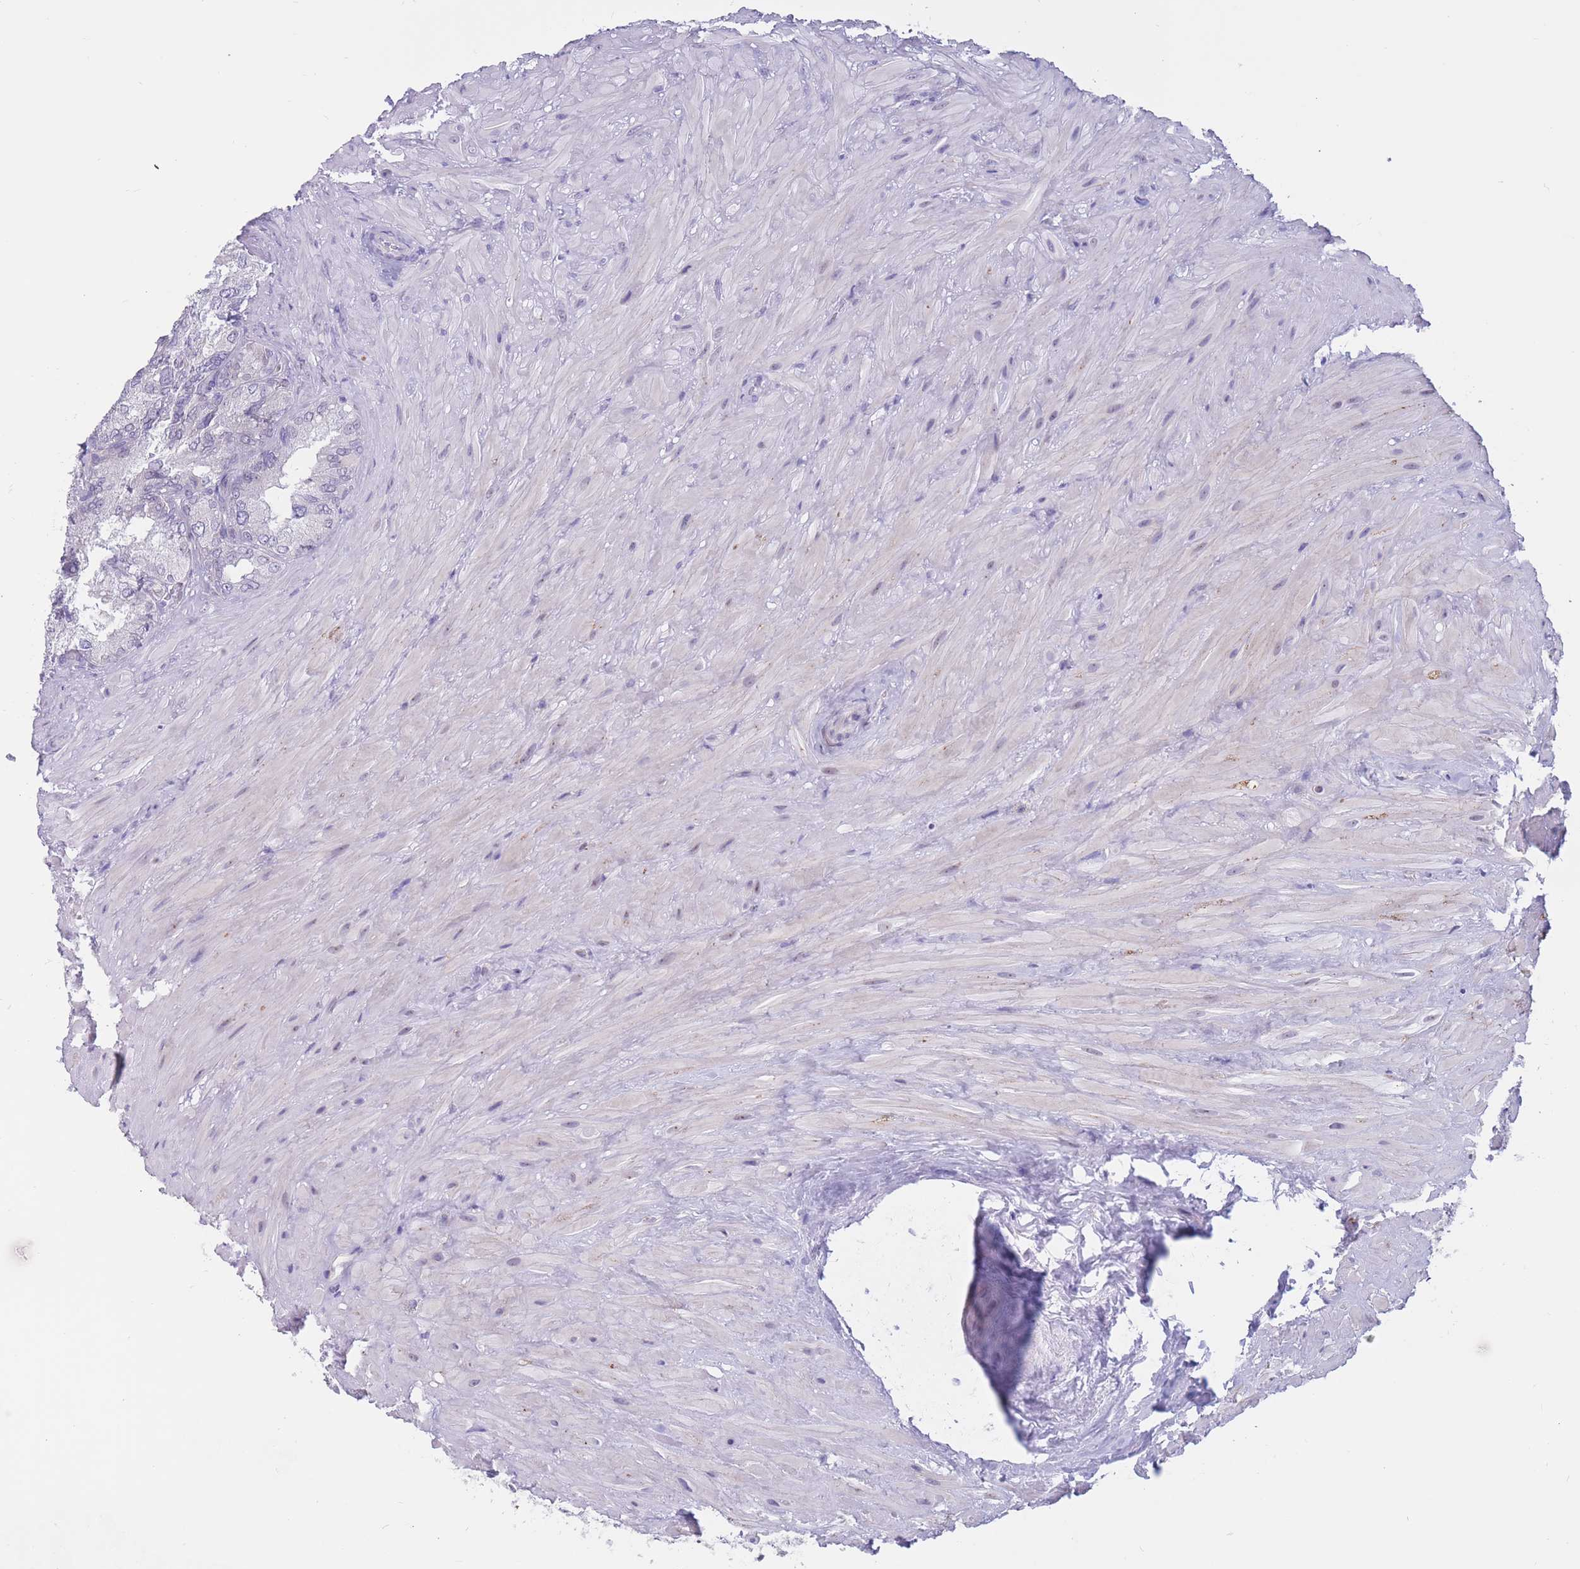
{"staining": {"intensity": "negative", "quantity": "none", "location": "none"}, "tissue": "seminal vesicle", "cell_type": "Glandular cells", "image_type": "normal", "snomed": [{"axis": "morphology", "description": "Normal tissue, NOS"}, {"axis": "topography", "description": "Seminal veicle"}], "caption": "Seminal vesicle stained for a protein using immunohistochemistry exhibits no expression glandular cells.", "gene": "BOP1", "patient": {"sex": "male", "age": 62}}